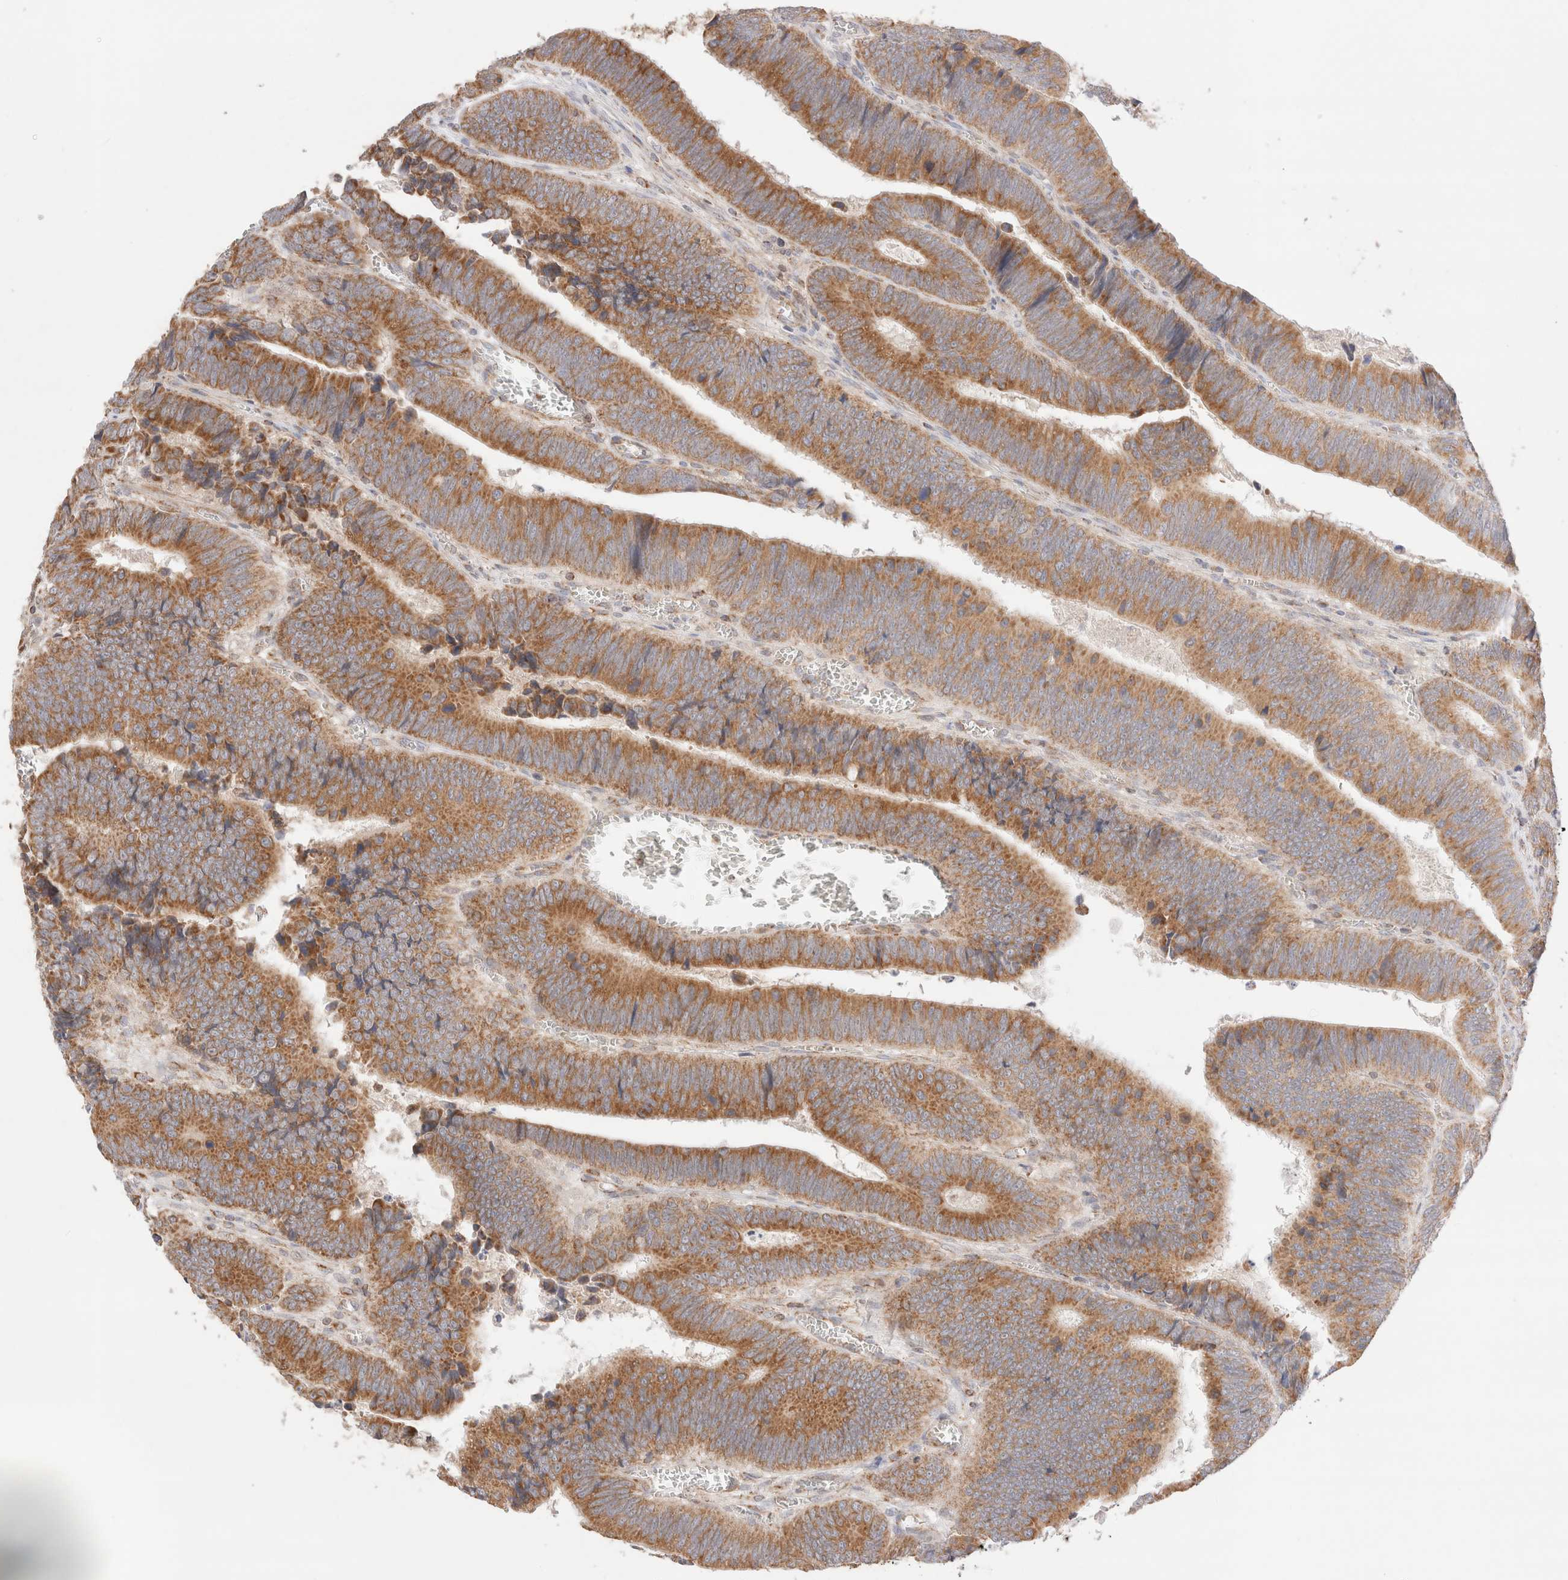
{"staining": {"intensity": "moderate", "quantity": ">75%", "location": "cytoplasmic/membranous"}, "tissue": "colorectal cancer", "cell_type": "Tumor cells", "image_type": "cancer", "snomed": [{"axis": "morphology", "description": "Inflammation, NOS"}, {"axis": "morphology", "description": "Adenocarcinoma, NOS"}, {"axis": "topography", "description": "Colon"}], "caption": "Moderate cytoplasmic/membranous protein expression is identified in approximately >75% of tumor cells in colorectal adenocarcinoma.", "gene": "TMPPE", "patient": {"sex": "male", "age": 72}}